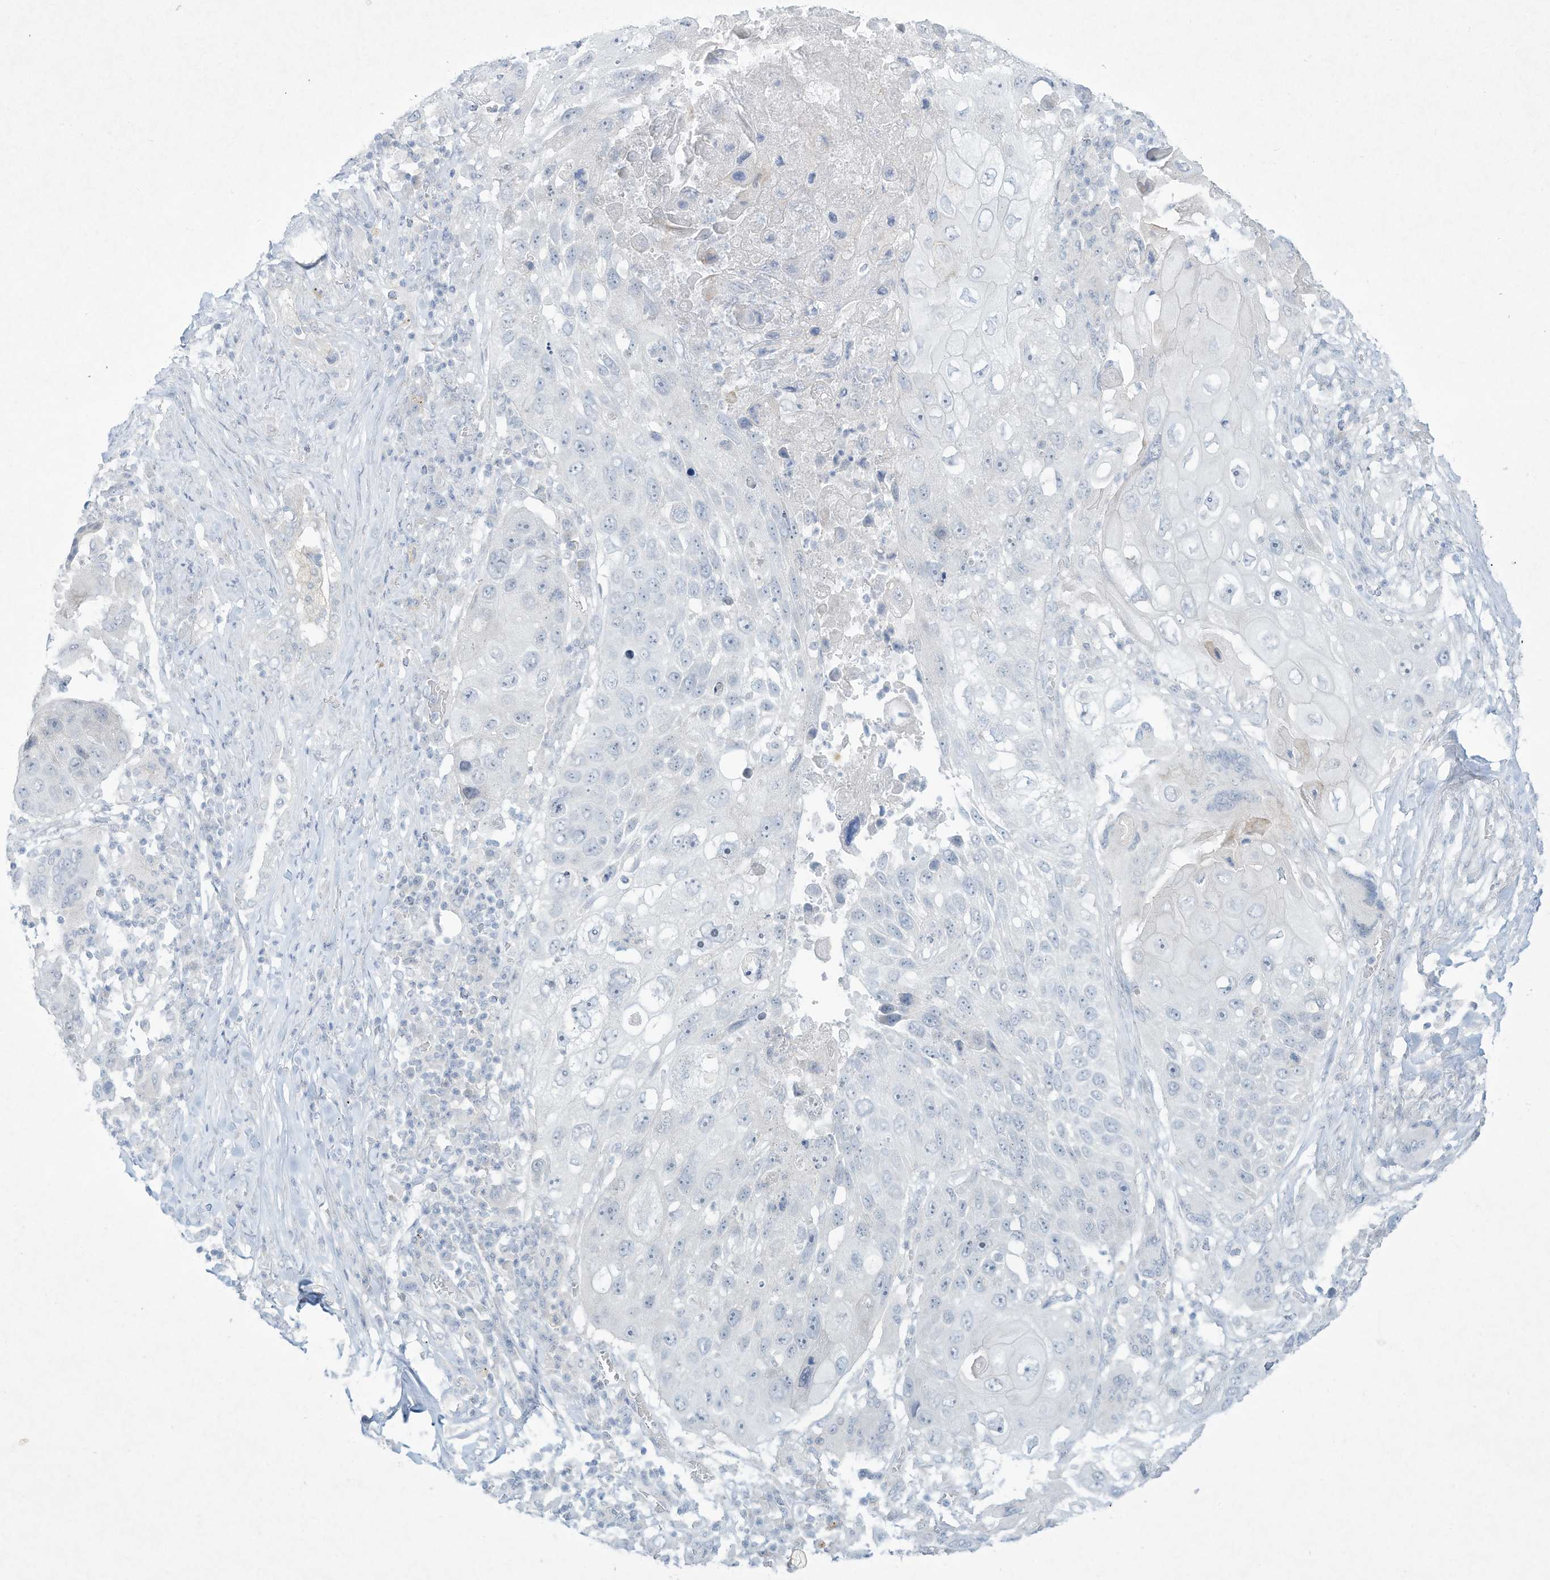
{"staining": {"intensity": "negative", "quantity": "none", "location": "none"}, "tissue": "lung cancer", "cell_type": "Tumor cells", "image_type": "cancer", "snomed": [{"axis": "morphology", "description": "Squamous cell carcinoma, NOS"}, {"axis": "topography", "description": "Lung"}], "caption": "A histopathology image of human squamous cell carcinoma (lung) is negative for staining in tumor cells.", "gene": "PAX6", "patient": {"sex": "male", "age": 61}}